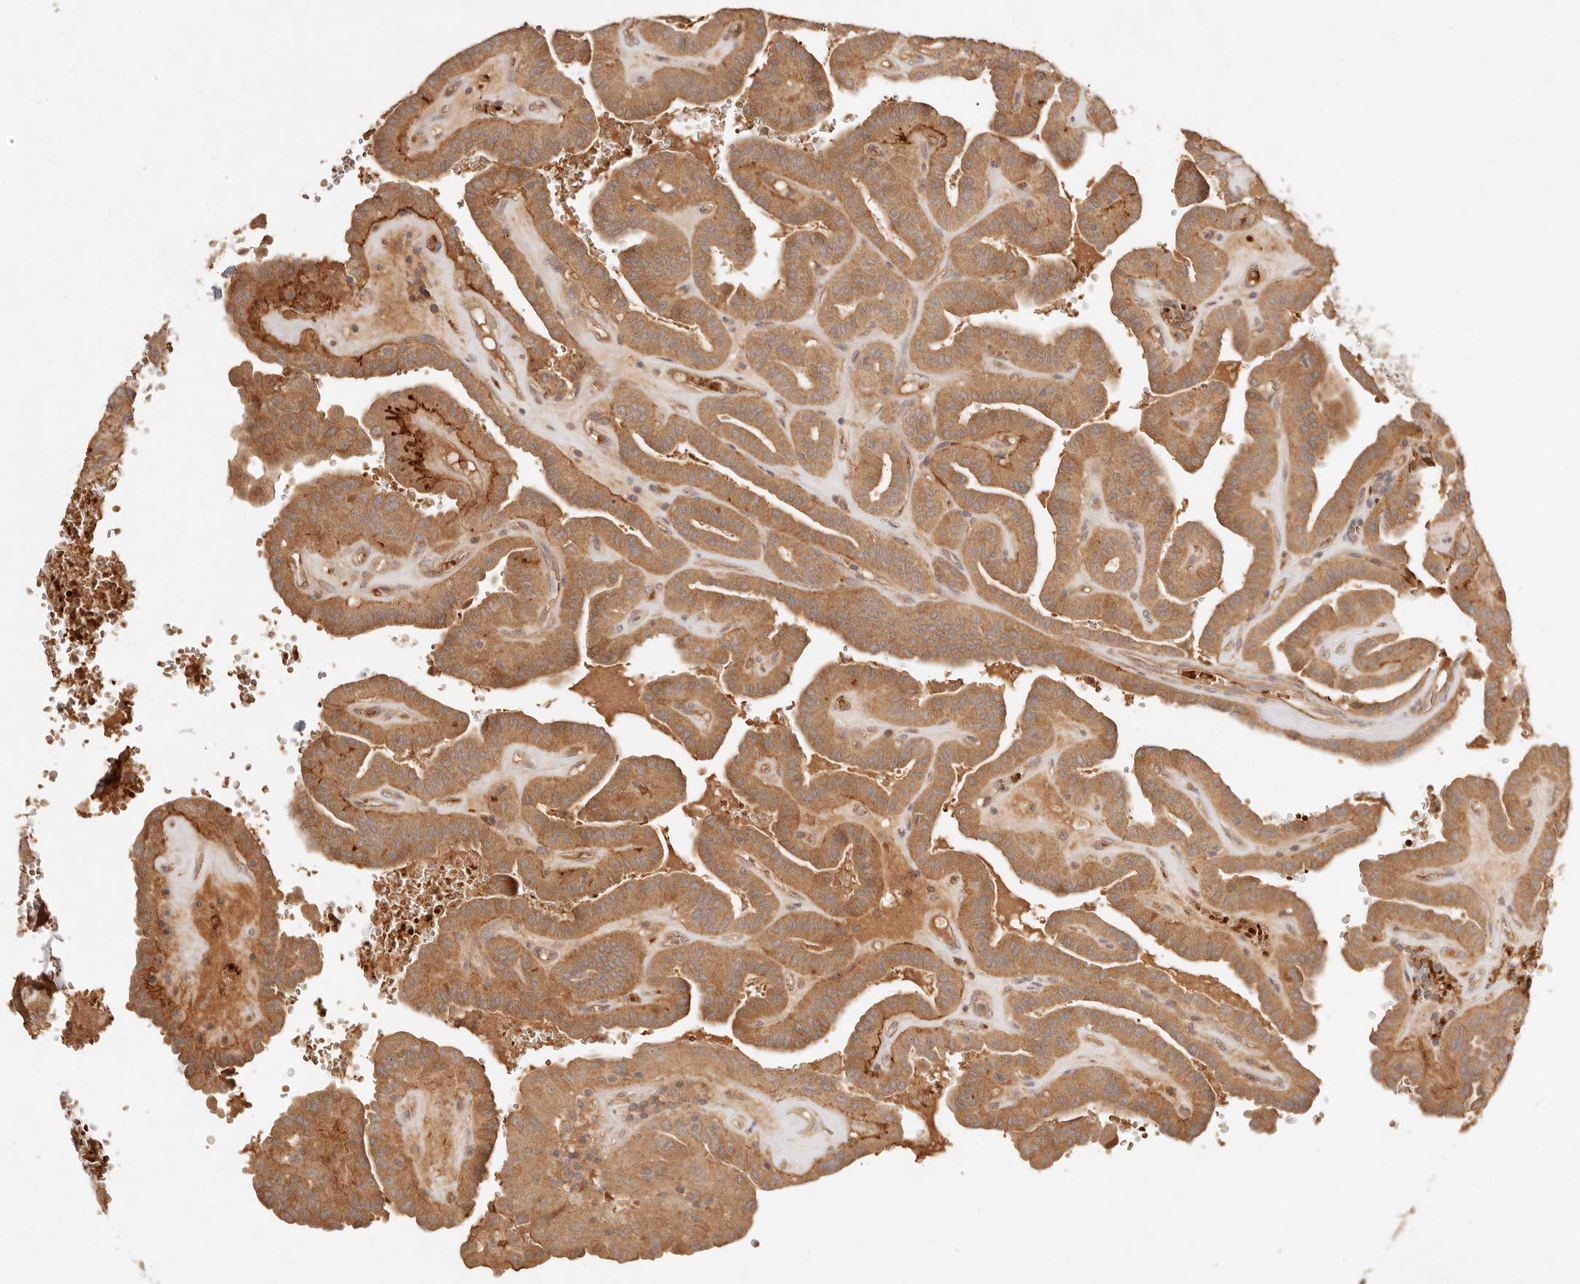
{"staining": {"intensity": "moderate", "quantity": ">75%", "location": "cytoplasmic/membranous"}, "tissue": "thyroid cancer", "cell_type": "Tumor cells", "image_type": "cancer", "snomed": [{"axis": "morphology", "description": "Papillary adenocarcinoma, NOS"}, {"axis": "topography", "description": "Thyroid gland"}], "caption": "Thyroid papillary adenocarcinoma stained for a protein (brown) demonstrates moderate cytoplasmic/membranous positive expression in about >75% of tumor cells.", "gene": "FREM2", "patient": {"sex": "male", "age": 77}}